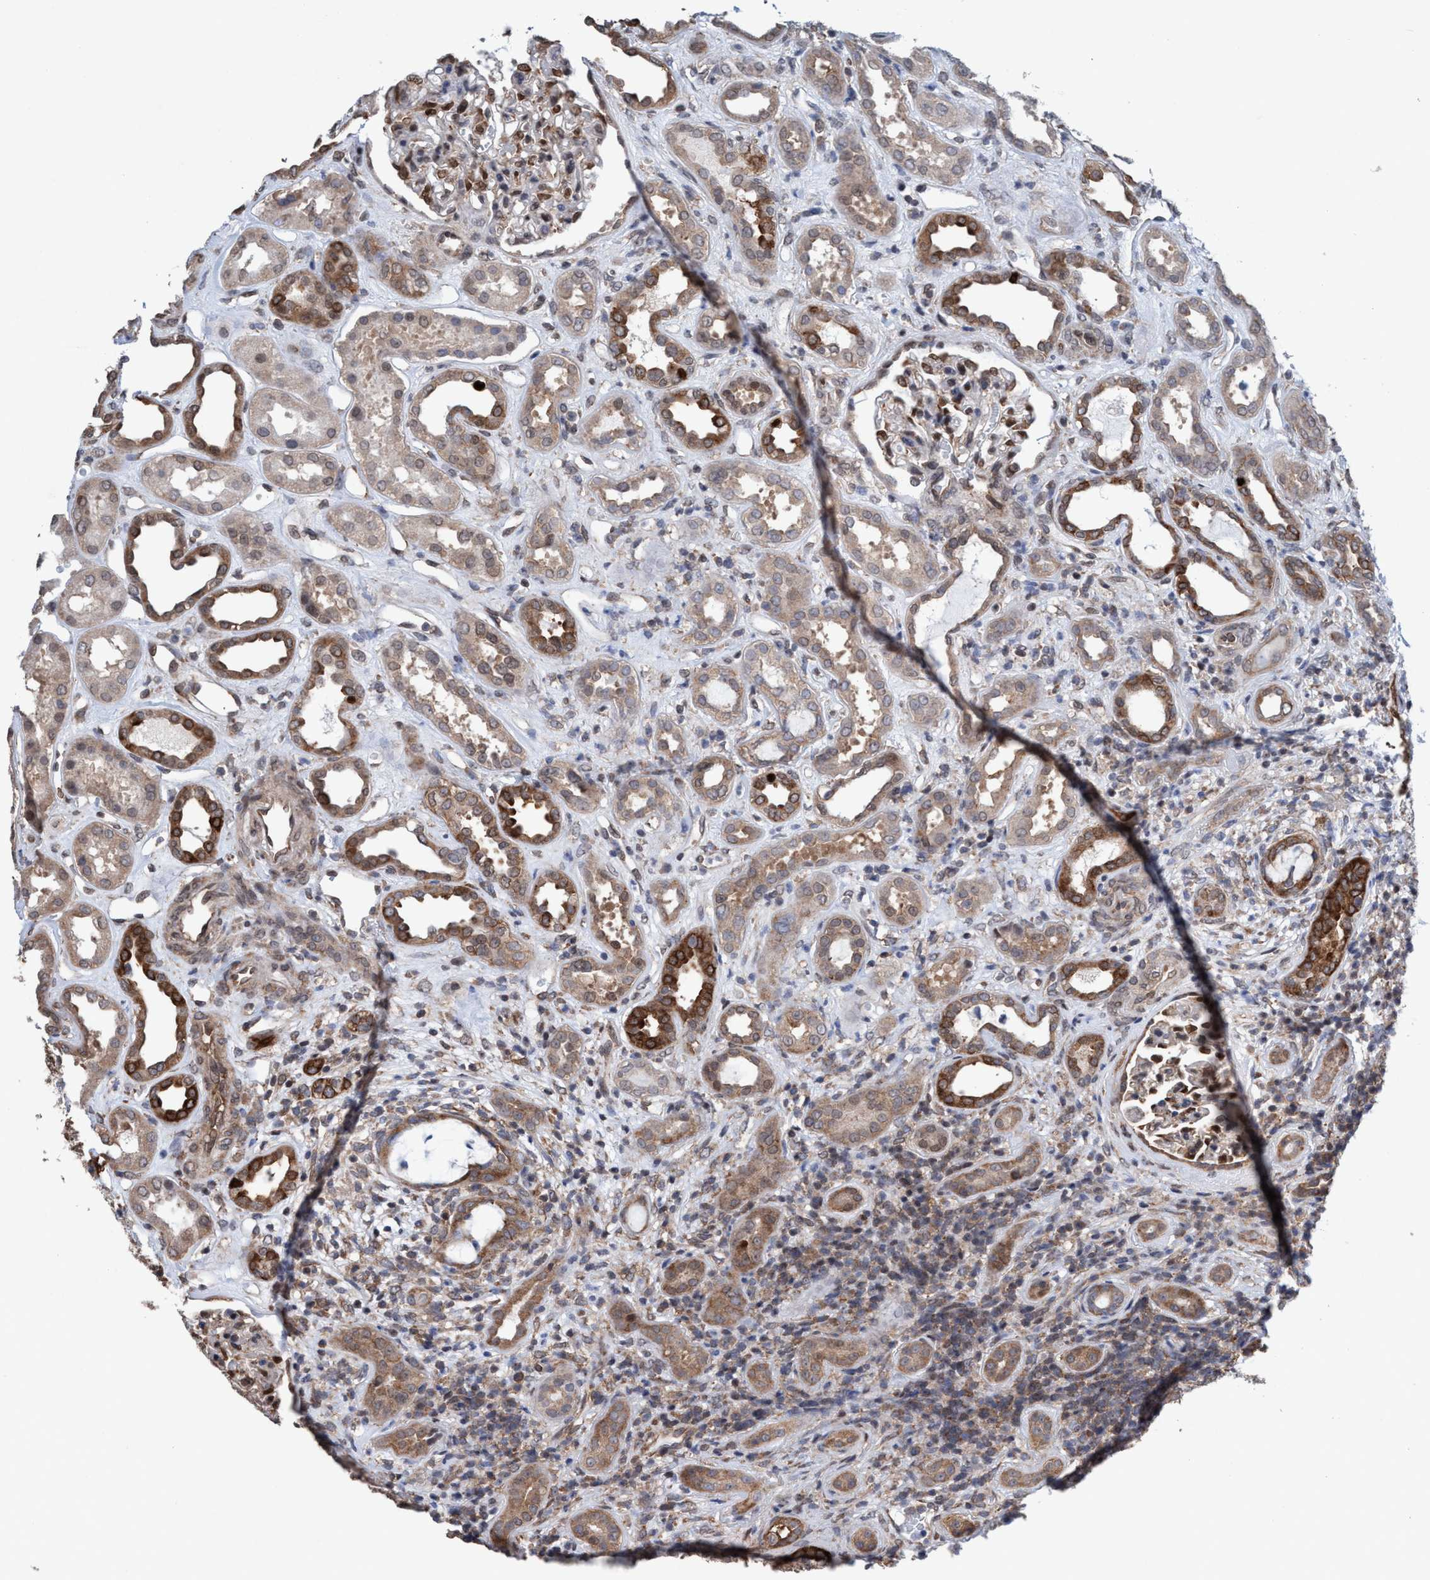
{"staining": {"intensity": "strong", "quantity": ">75%", "location": "nuclear"}, "tissue": "kidney", "cell_type": "Cells in glomeruli", "image_type": "normal", "snomed": [{"axis": "morphology", "description": "Normal tissue, NOS"}, {"axis": "topography", "description": "Kidney"}], "caption": "Immunohistochemical staining of unremarkable human kidney reveals >75% levels of strong nuclear protein positivity in about >75% of cells in glomeruli.", "gene": "METAP2", "patient": {"sex": "male", "age": 59}}